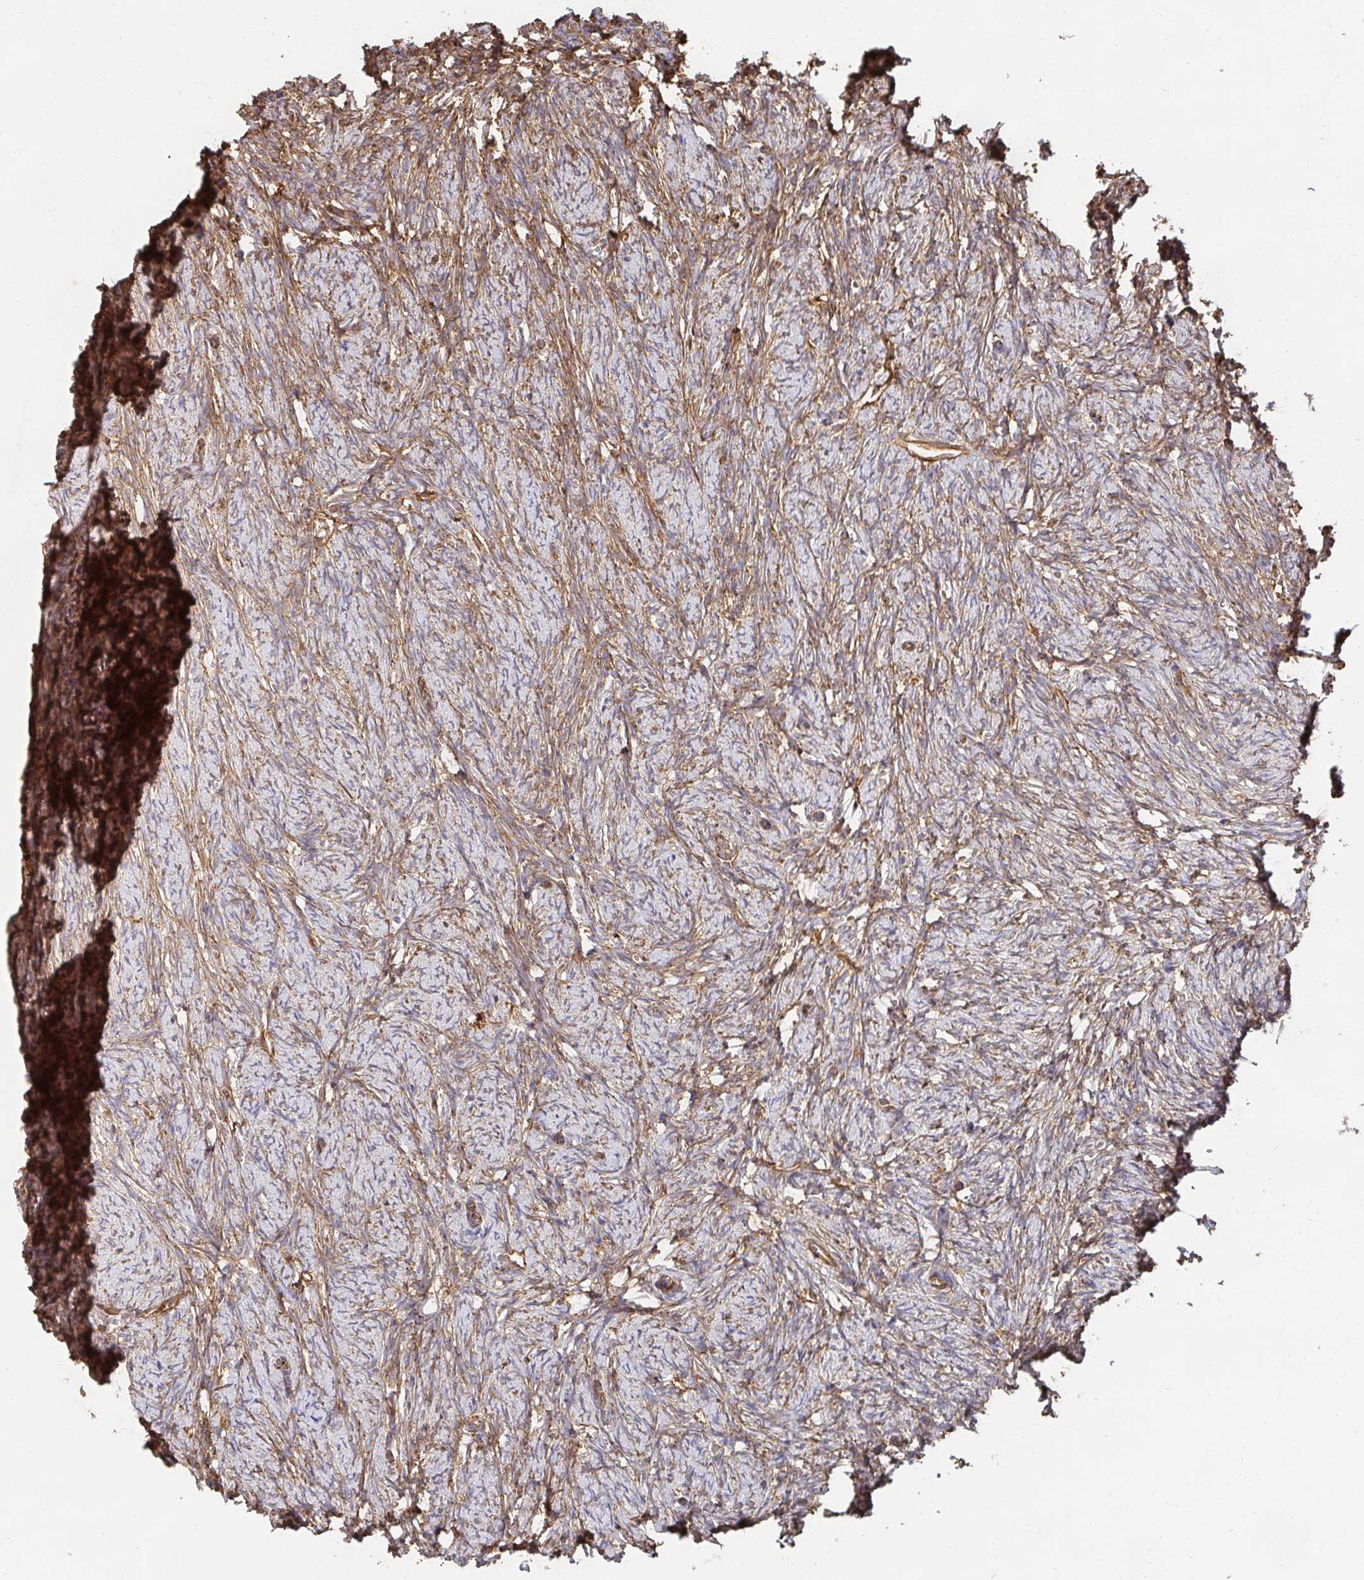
{"staining": {"intensity": "moderate", "quantity": ">75%", "location": "cytoplasmic/membranous"}, "tissue": "ovary", "cell_type": "Follicle cells", "image_type": "normal", "snomed": [{"axis": "morphology", "description": "Normal tissue, NOS"}, {"axis": "topography", "description": "Ovary"}], "caption": "IHC histopathology image of normal human ovary stained for a protein (brown), which exhibits medium levels of moderate cytoplasmic/membranous positivity in about >75% of follicle cells.", "gene": "CTTN", "patient": {"sex": "female", "age": 41}}